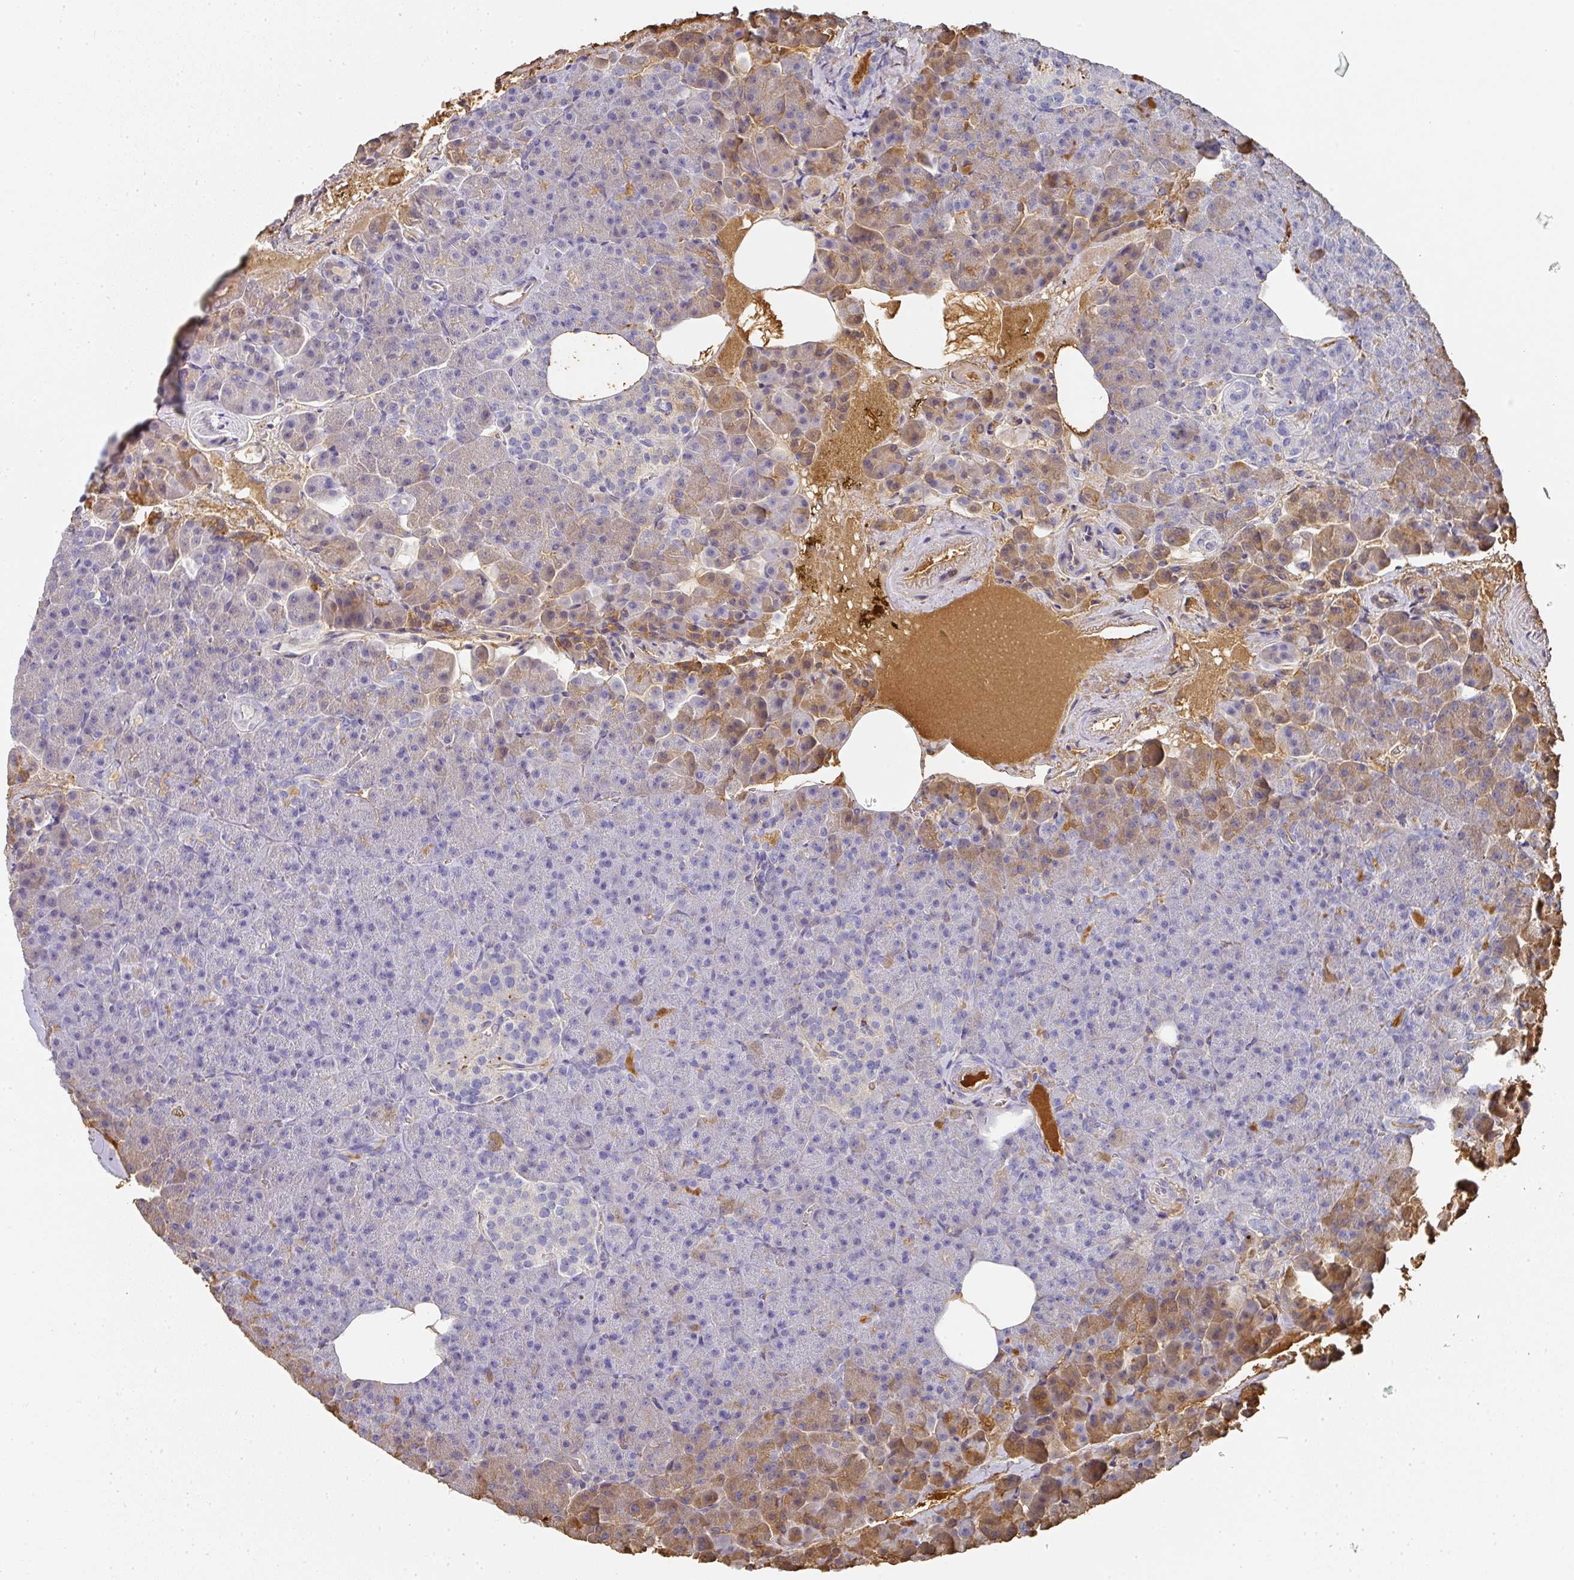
{"staining": {"intensity": "strong", "quantity": "<25%", "location": "cytoplasmic/membranous"}, "tissue": "pancreas", "cell_type": "Exocrine glandular cells", "image_type": "normal", "snomed": [{"axis": "morphology", "description": "Normal tissue, NOS"}, {"axis": "topography", "description": "Pancreas"}], "caption": "This is an image of immunohistochemistry staining of normal pancreas, which shows strong expression in the cytoplasmic/membranous of exocrine glandular cells.", "gene": "ALB", "patient": {"sex": "female", "age": 74}}